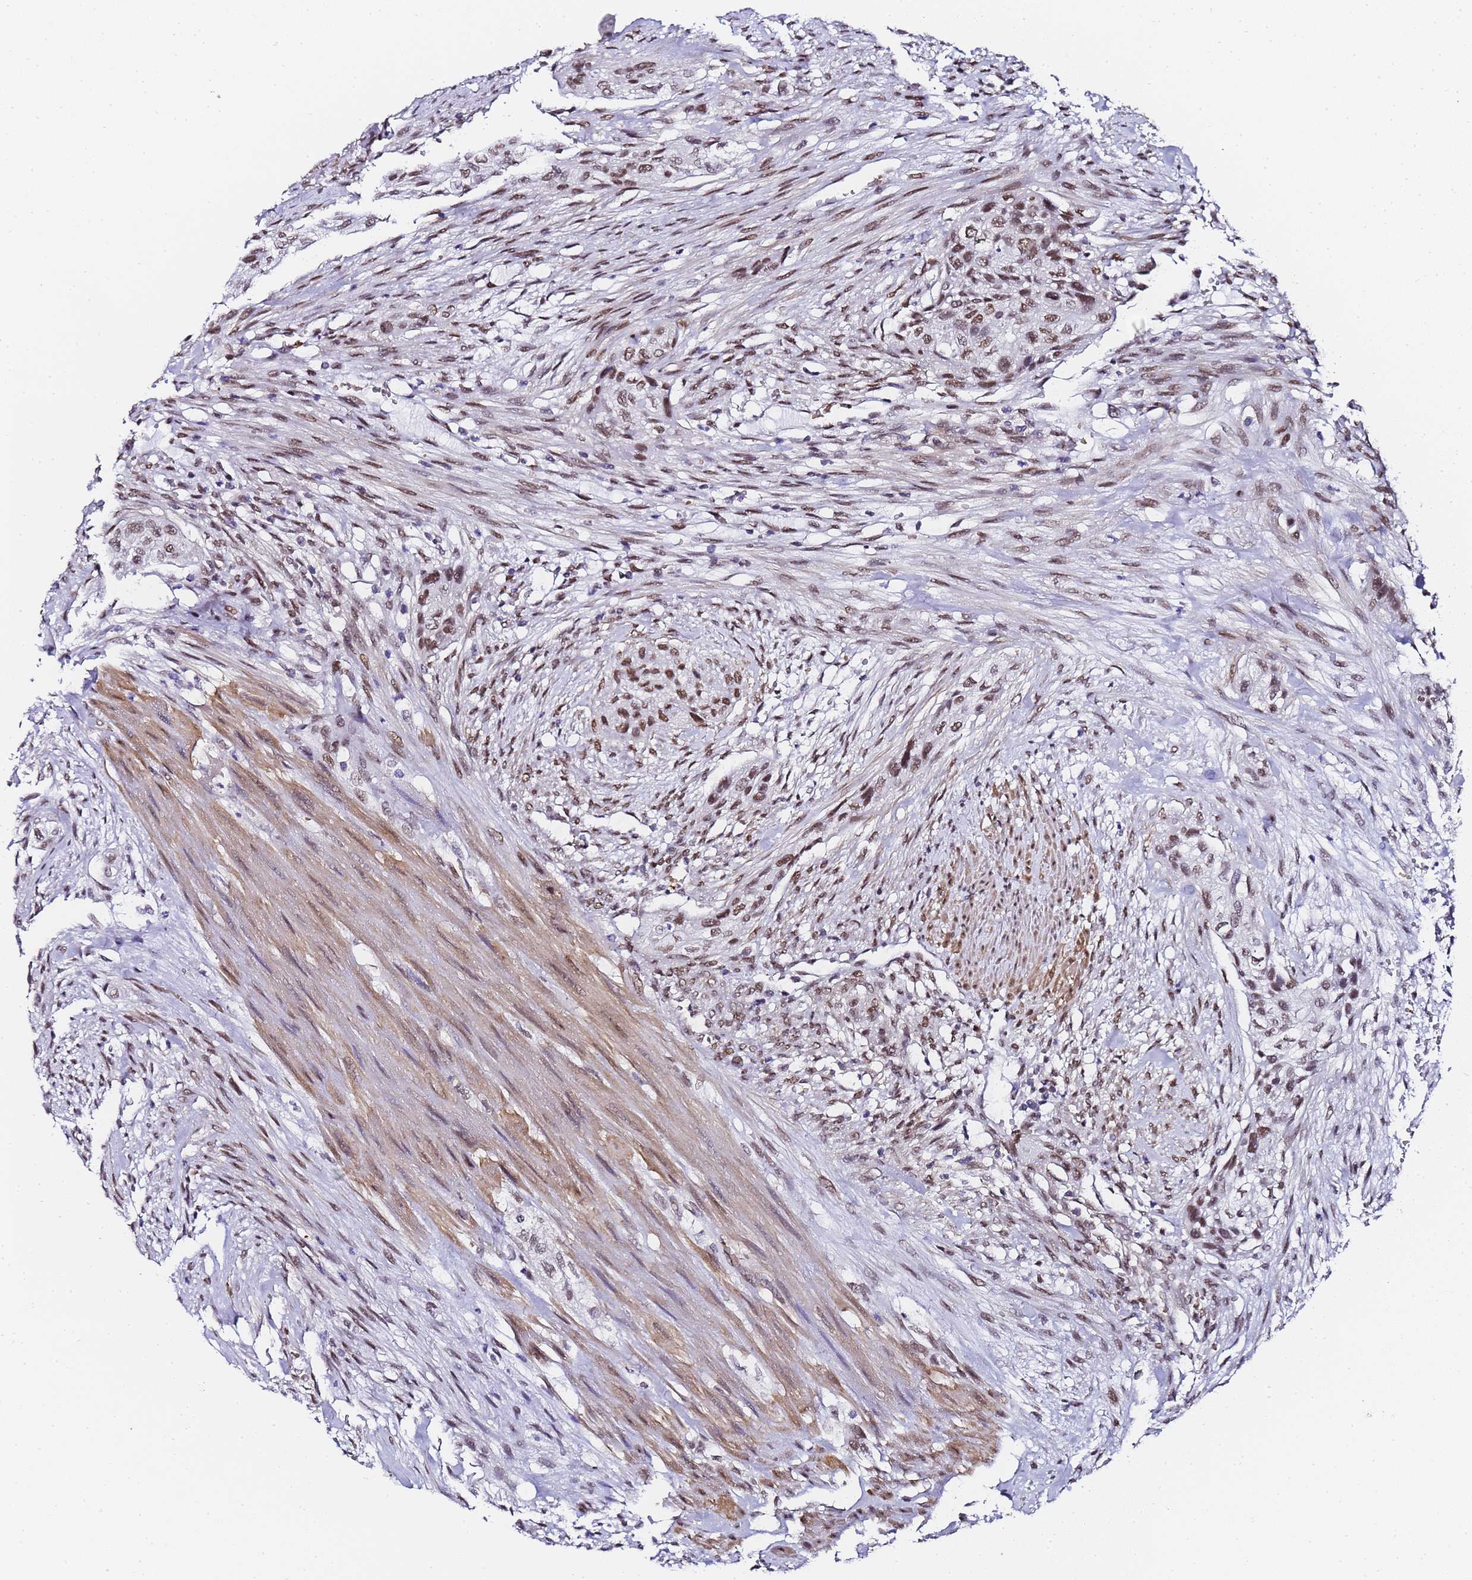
{"staining": {"intensity": "moderate", "quantity": ">75%", "location": "nuclear"}, "tissue": "urothelial cancer", "cell_type": "Tumor cells", "image_type": "cancer", "snomed": [{"axis": "morphology", "description": "Urothelial carcinoma, High grade"}, {"axis": "topography", "description": "Urinary bladder"}], "caption": "This photomicrograph shows immunohistochemistry (IHC) staining of urothelial carcinoma (high-grade), with medium moderate nuclear expression in about >75% of tumor cells.", "gene": "POLR1A", "patient": {"sex": "male", "age": 35}}